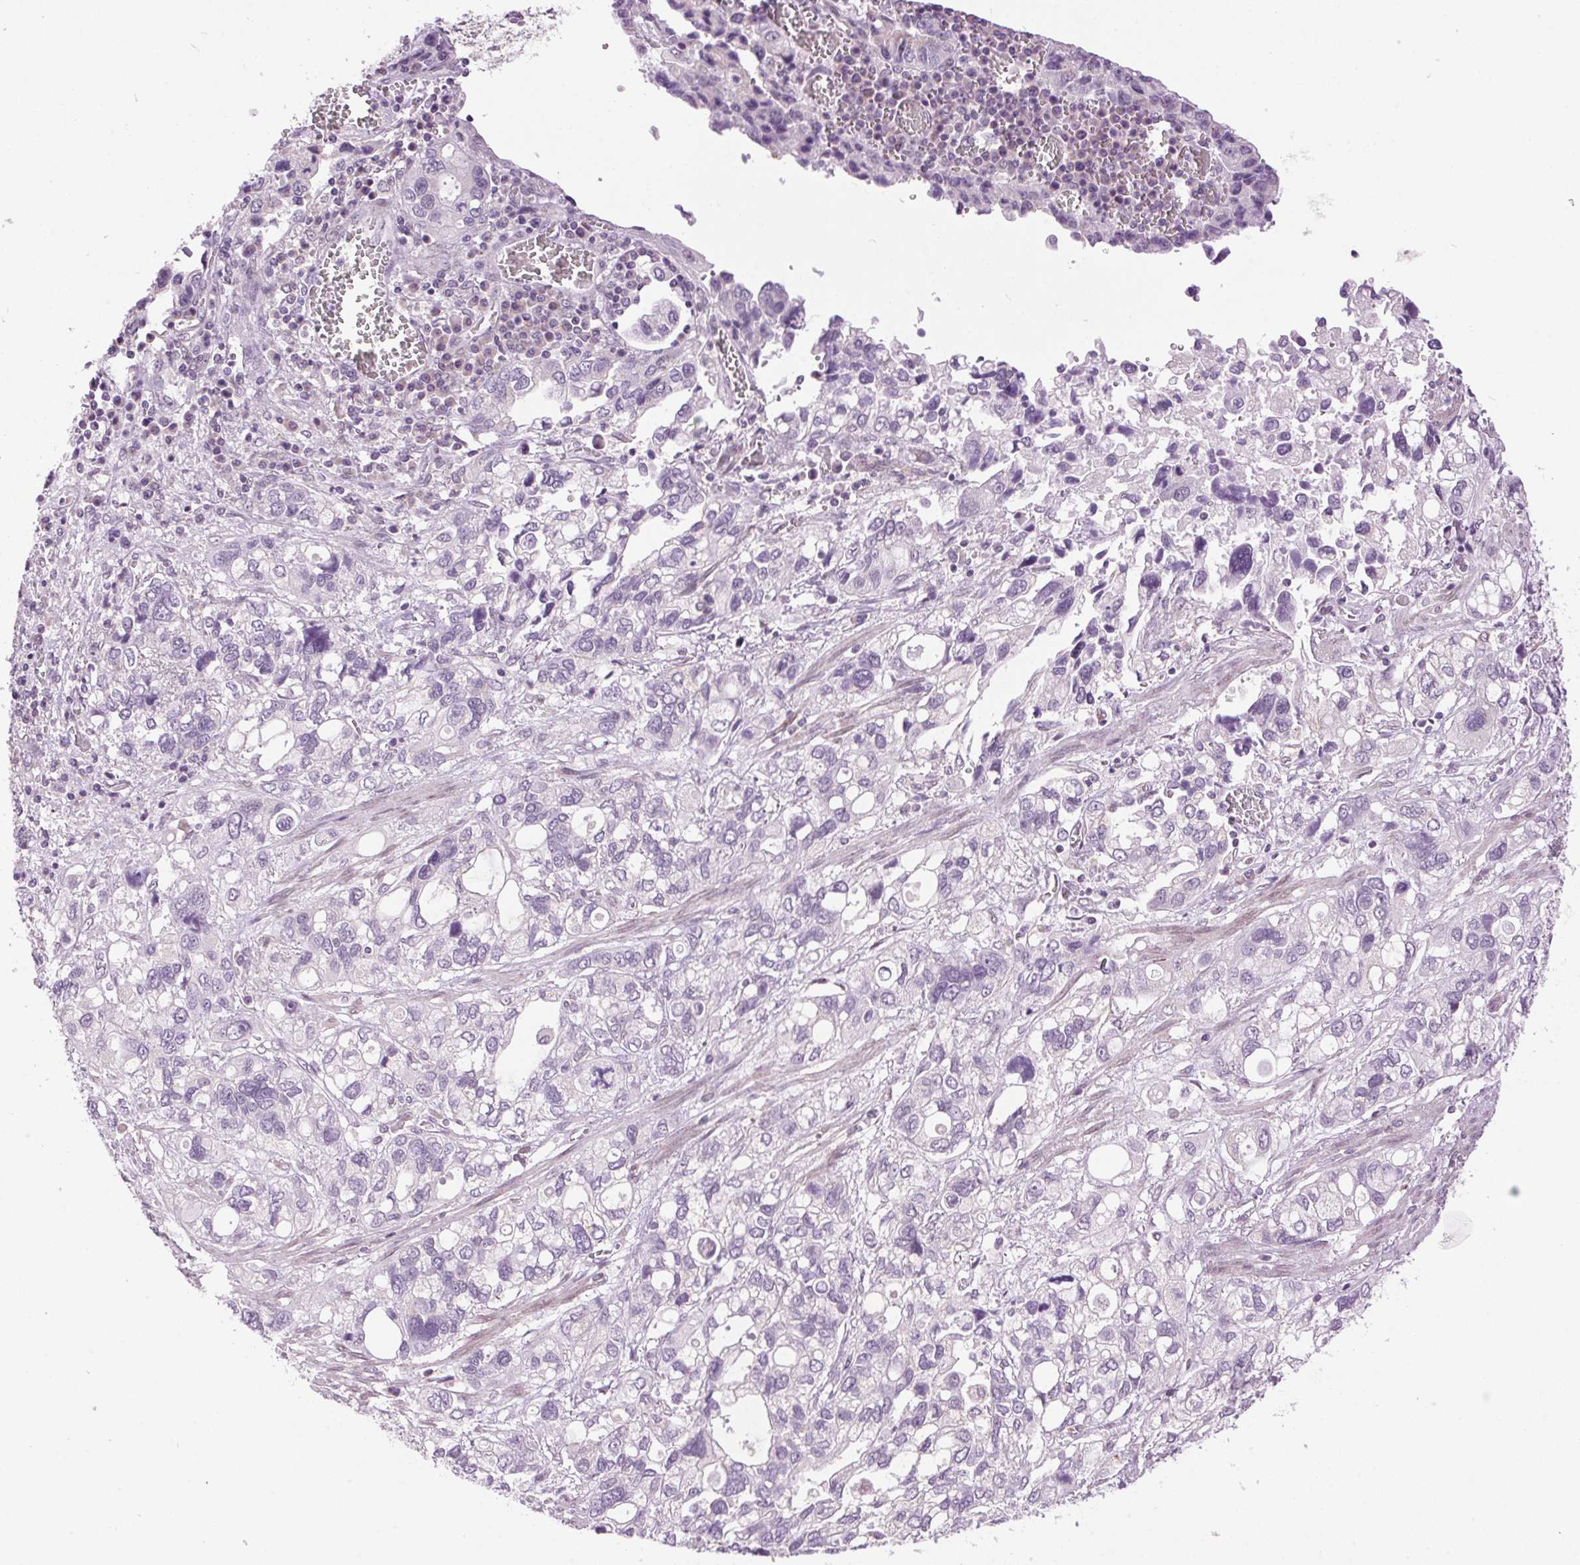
{"staining": {"intensity": "negative", "quantity": "none", "location": "none"}, "tissue": "stomach cancer", "cell_type": "Tumor cells", "image_type": "cancer", "snomed": [{"axis": "morphology", "description": "Adenocarcinoma, NOS"}, {"axis": "topography", "description": "Stomach, upper"}], "caption": "An image of stomach adenocarcinoma stained for a protein shows no brown staining in tumor cells.", "gene": "SMIM13", "patient": {"sex": "female", "age": 81}}